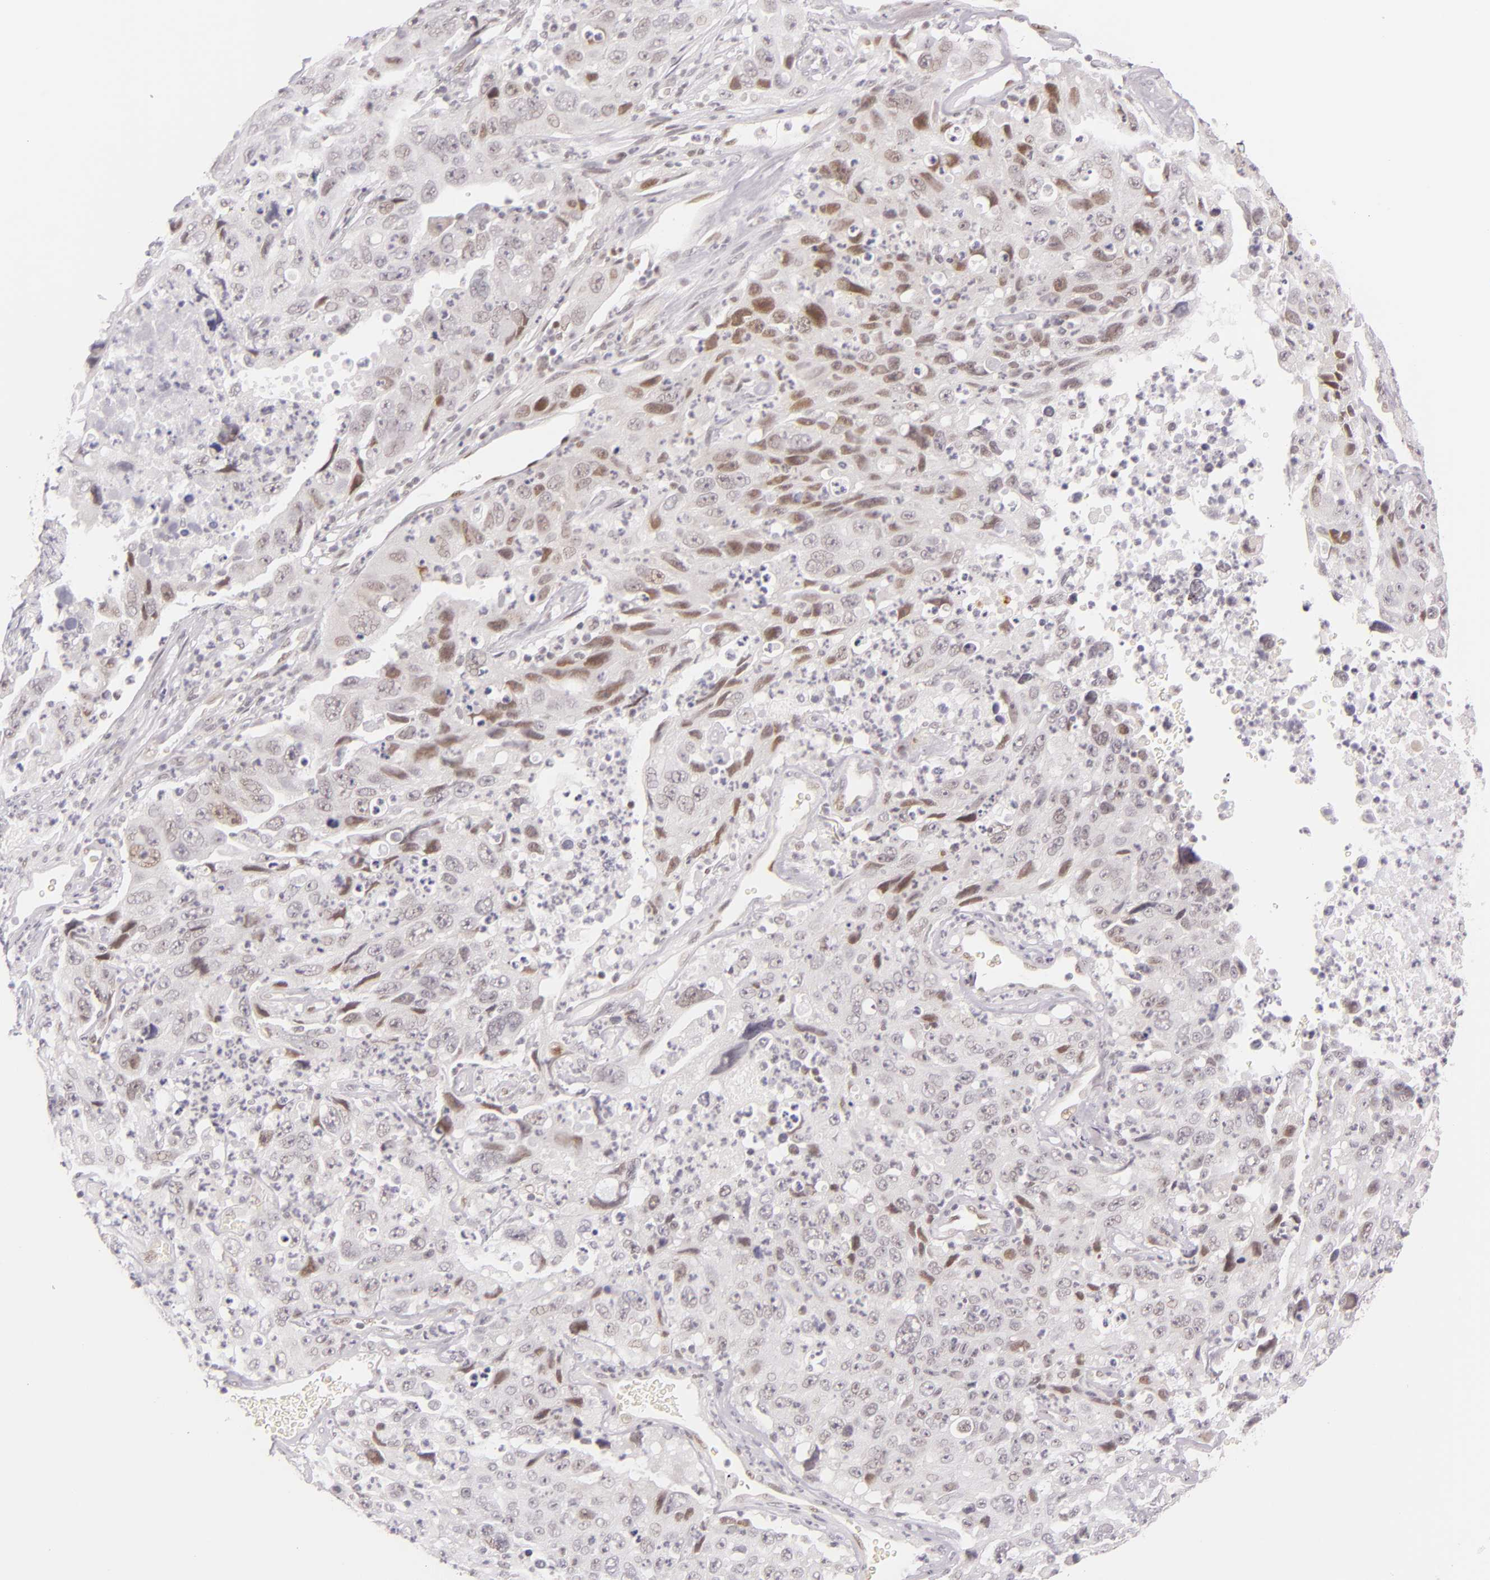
{"staining": {"intensity": "weak", "quantity": "<25%", "location": "nuclear"}, "tissue": "lung cancer", "cell_type": "Tumor cells", "image_type": "cancer", "snomed": [{"axis": "morphology", "description": "Squamous cell carcinoma, NOS"}, {"axis": "topography", "description": "Lung"}], "caption": "There is no significant positivity in tumor cells of lung cancer.", "gene": "BCL3", "patient": {"sex": "male", "age": 64}}